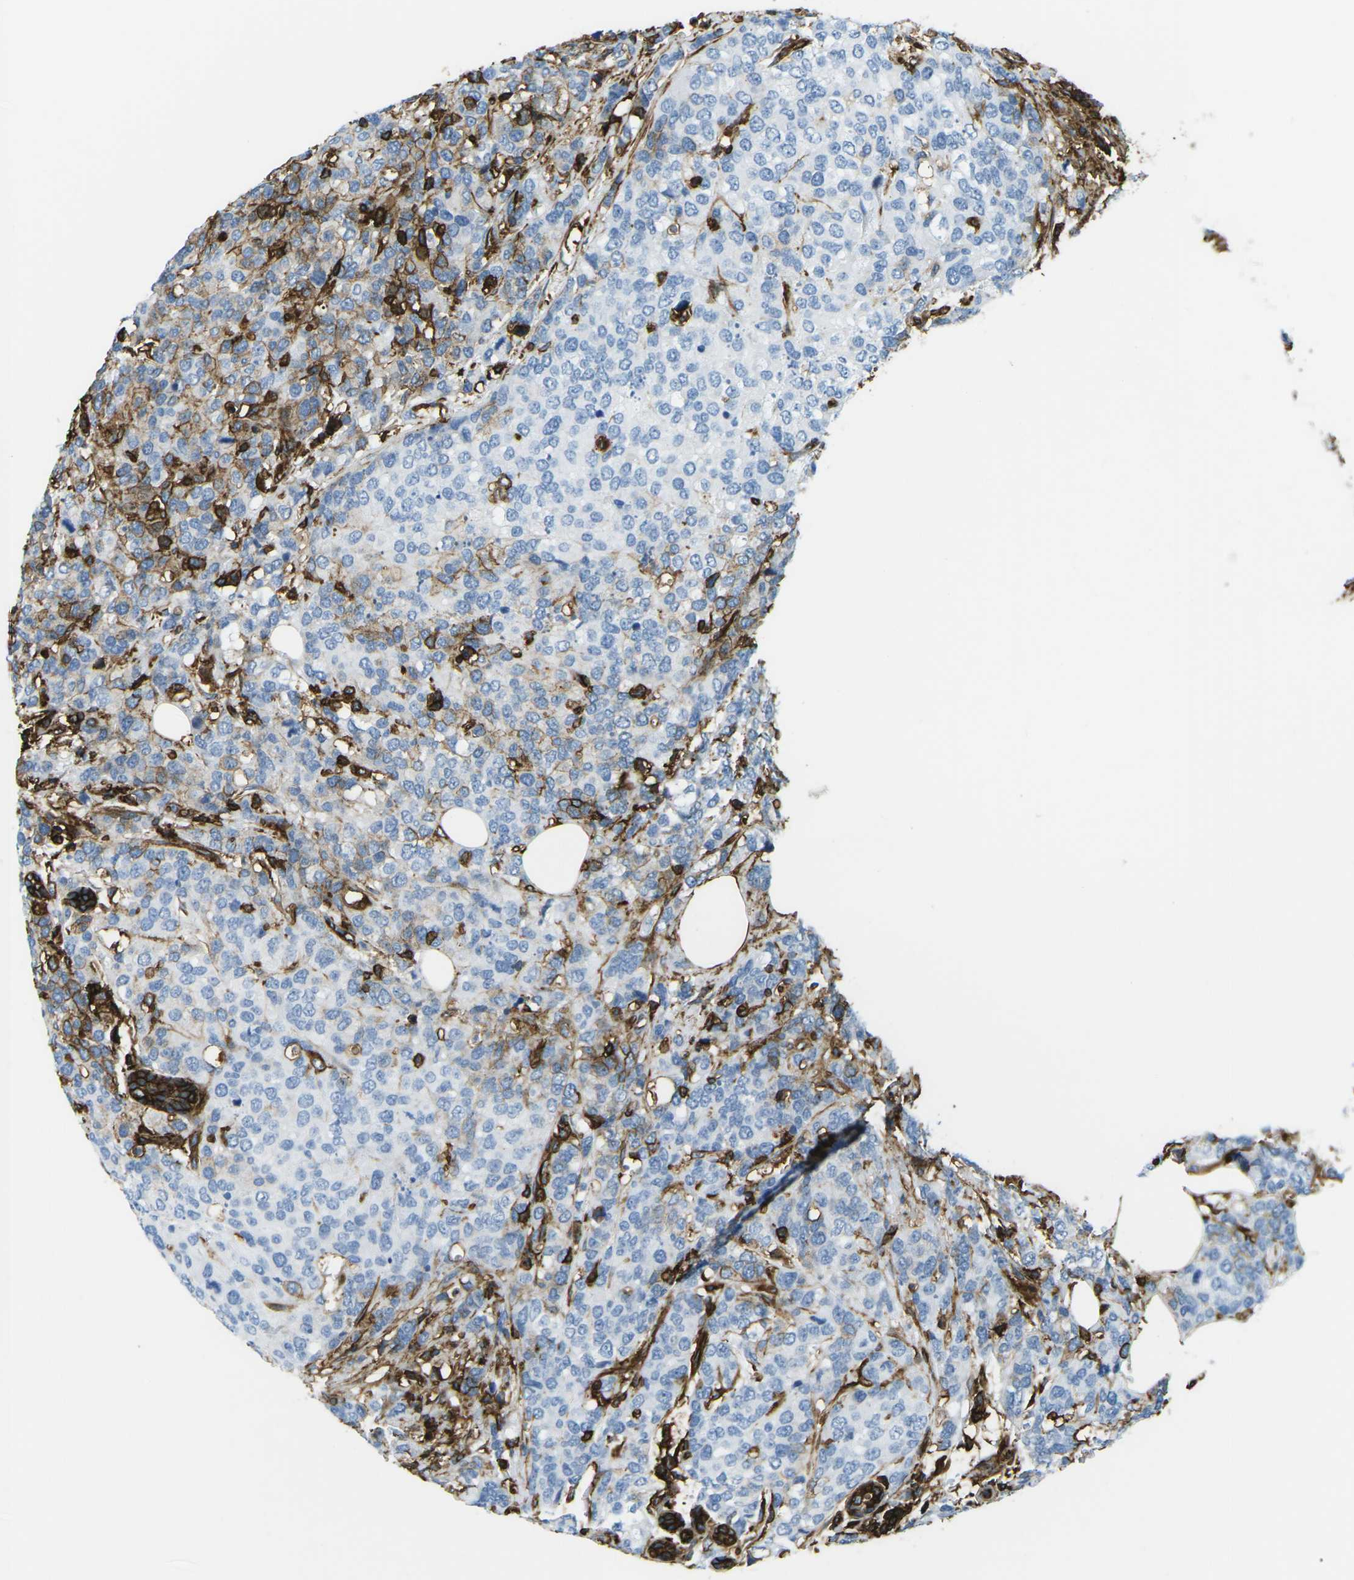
{"staining": {"intensity": "negative", "quantity": "none", "location": "none"}, "tissue": "breast cancer", "cell_type": "Tumor cells", "image_type": "cancer", "snomed": [{"axis": "morphology", "description": "Lobular carcinoma"}, {"axis": "topography", "description": "Breast"}], "caption": "IHC histopathology image of neoplastic tissue: human breast lobular carcinoma stained with DAB displays no significant protein expression in tumor cells.", "gene": "HLA-B", "patient": {"sex": "female", "age": 59}}